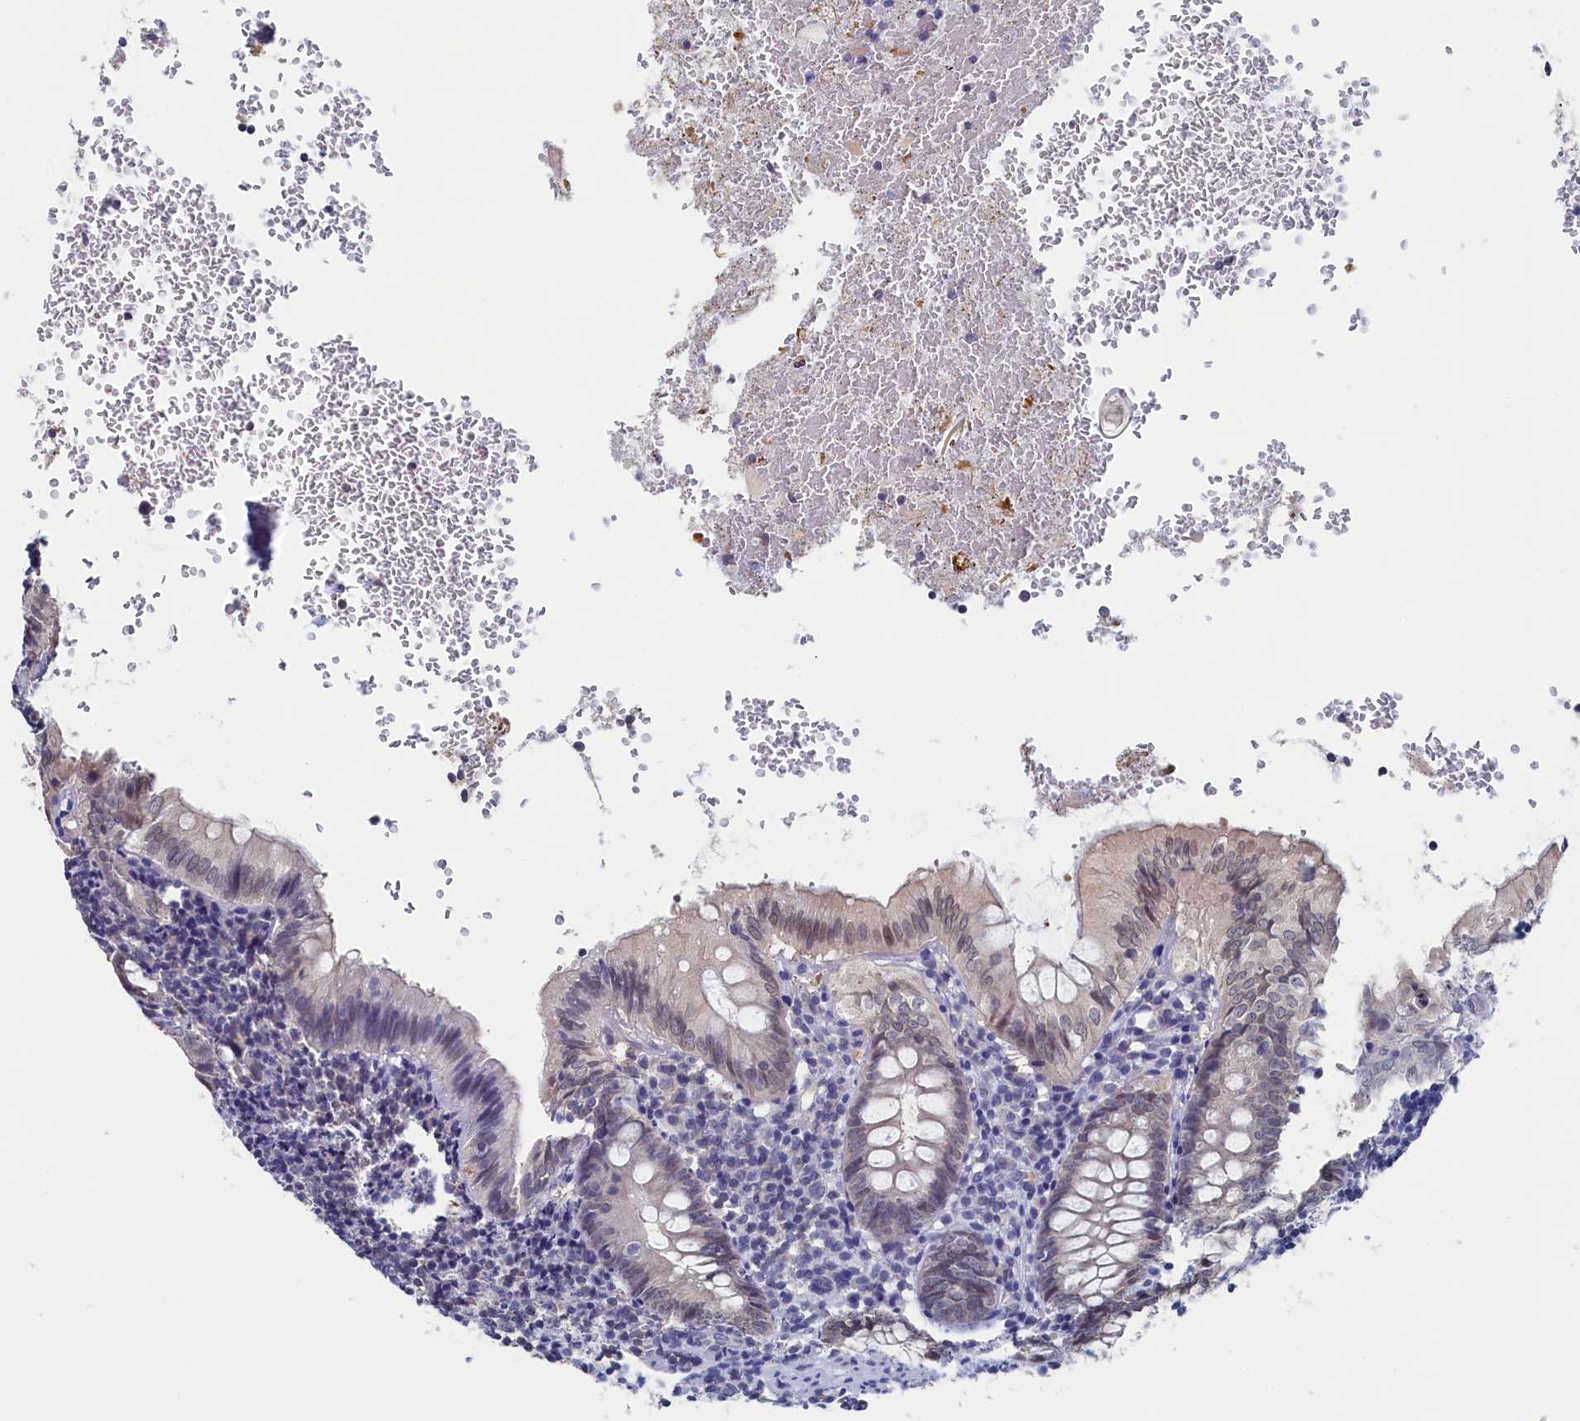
{"staining": {"intensity": "weak", "quantity": "<25%", "location": "nuclear"}, "tissue": "appendix", "cell_type": "Glandular cells", "image_type": "normal", "snomed": [{"axis": "morphology", "description": "Normal tissue, NOS"}, {"axis": "topography", "description": "Appendix"}], "caption": "DAB immunohistochemical staining of unremarkable human appendix shows no significant positivity in glandular cells.", "gene": "C11orf54", "patient": {"sex": "male", "age": 8}}